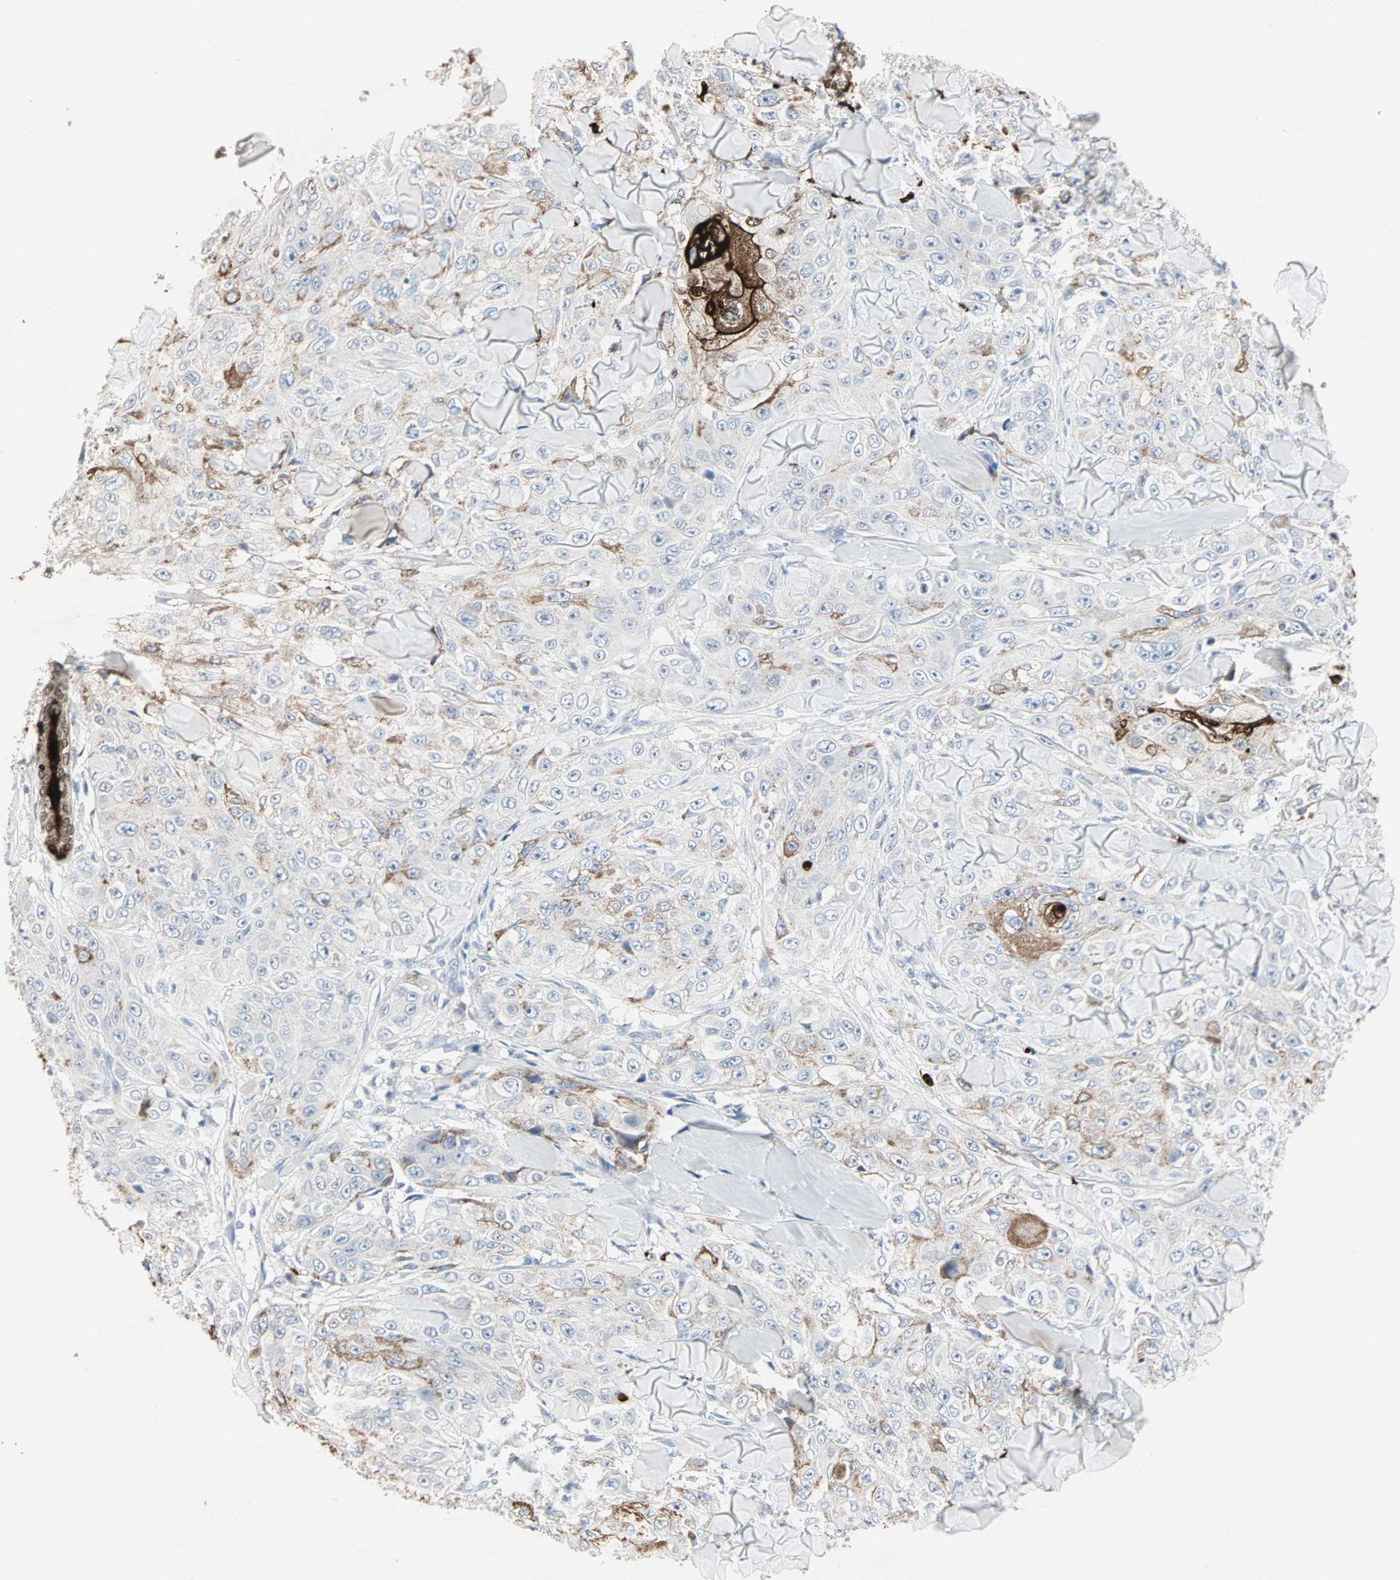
{"staining": {"intensity": "moderate", "quantity": "<25%", "location": "cytoplasmic/membranous"}, "tissue": "skin cancer", "cell_type": "Tumor cells", "image_type": "cancer", "snomed": [{"axis": "morphology", "description": "Squamous cell carcinoma, NOS"}, {"axis": "topography", "description": "Skin"}], "caption": "IHC photomicrograph of skin cancer (squamous cell carcinoma) stained for a protein (brown), which exhibits low levels of moderate cytoplasmic/membranous staining in approximately <25% of tumor cells.", "gene": "CEACAM6", "patient": {"sex": "male", "age": 86}}